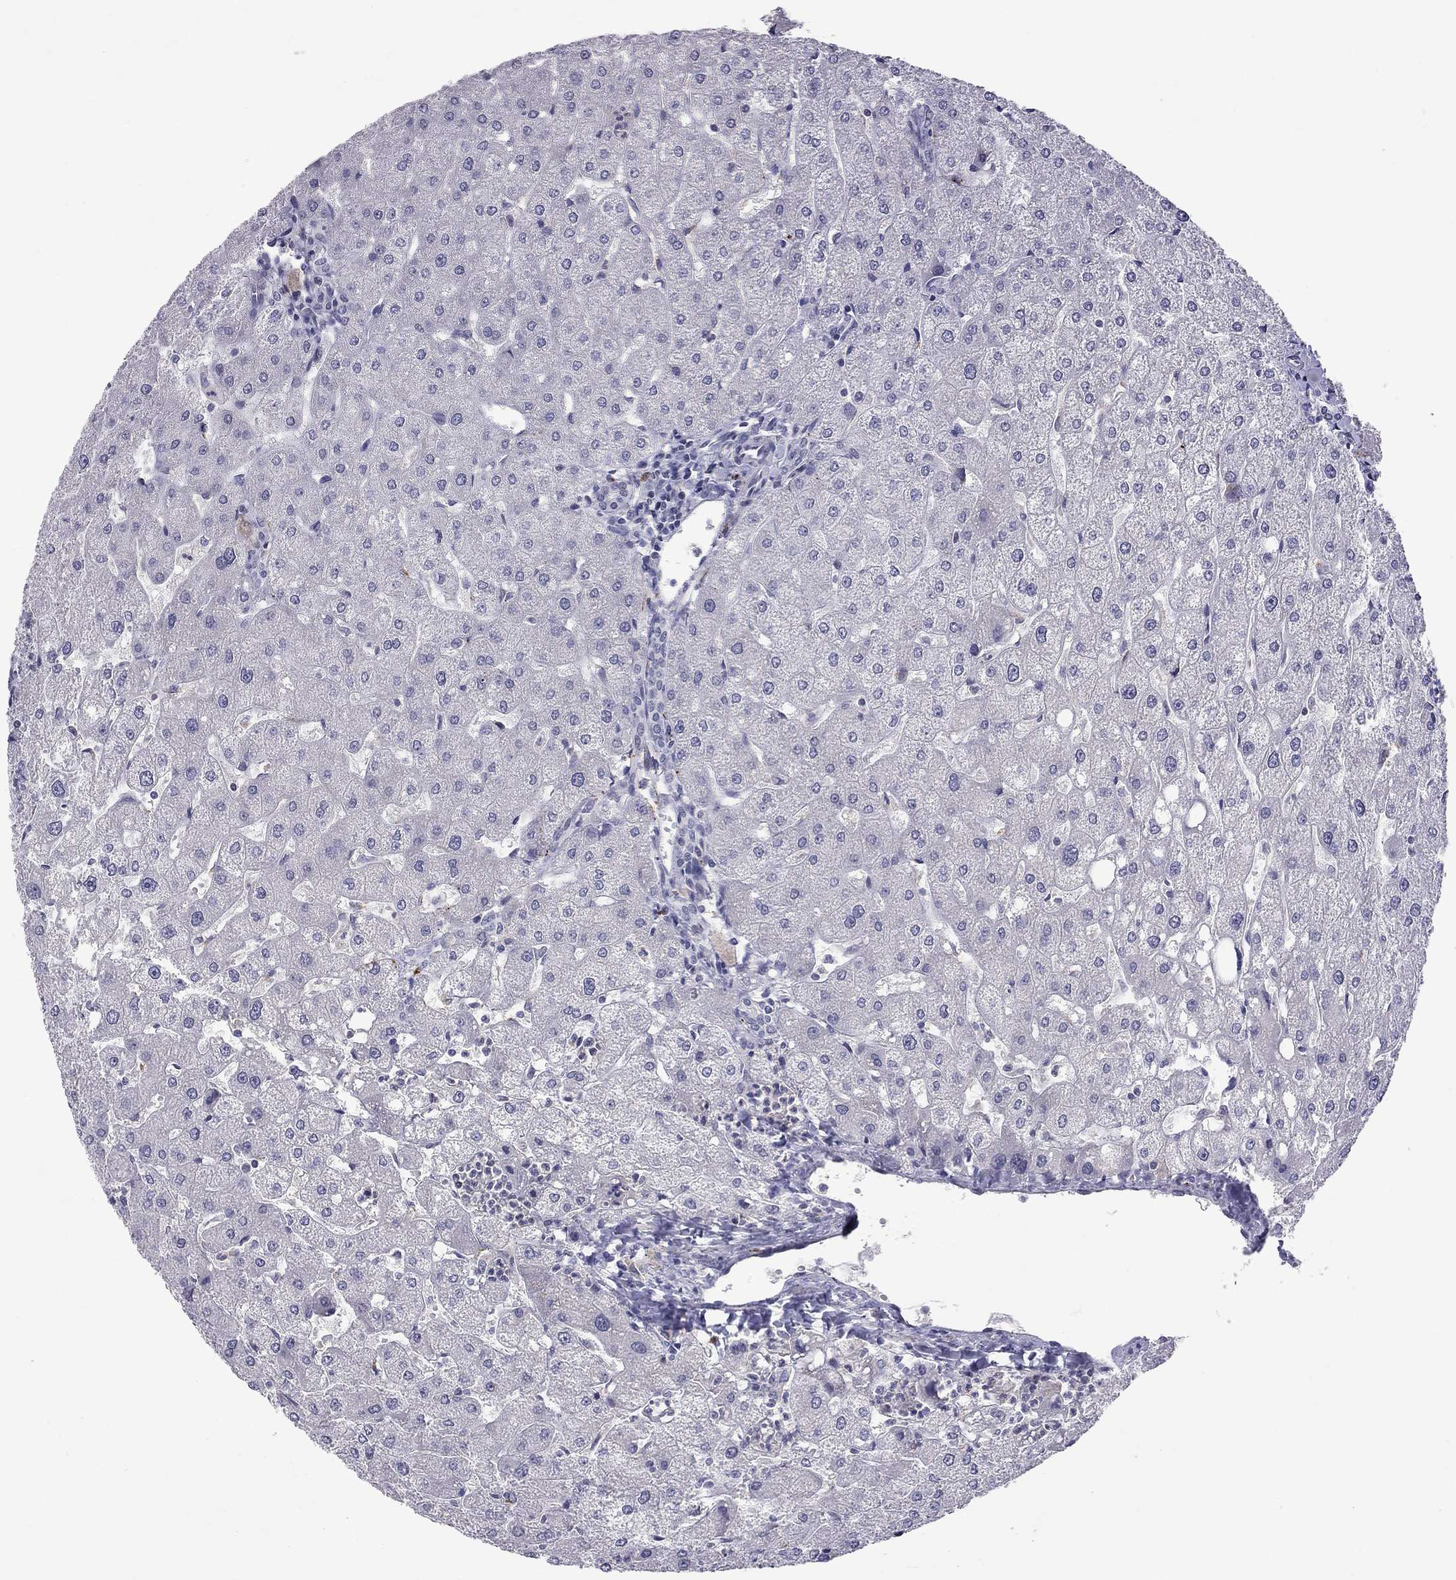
{"staining": {"intensity": "negative", "quantity": "none", "location": "none"}, "tissue": "liver", "cell_type": "Cholangiocytes", "image_type": "normal", "snomed": [{"axis": "morphology", "description": "Normal tissue, NOS"}, {"axis": "topography", "description": "Liver"}], "caption": "This is an IHC photomicrograph of normal human liver. There is no expression in cholangiocytes.", "gene": "RTL9", "patient": {"sex": "male", "age": 67}}